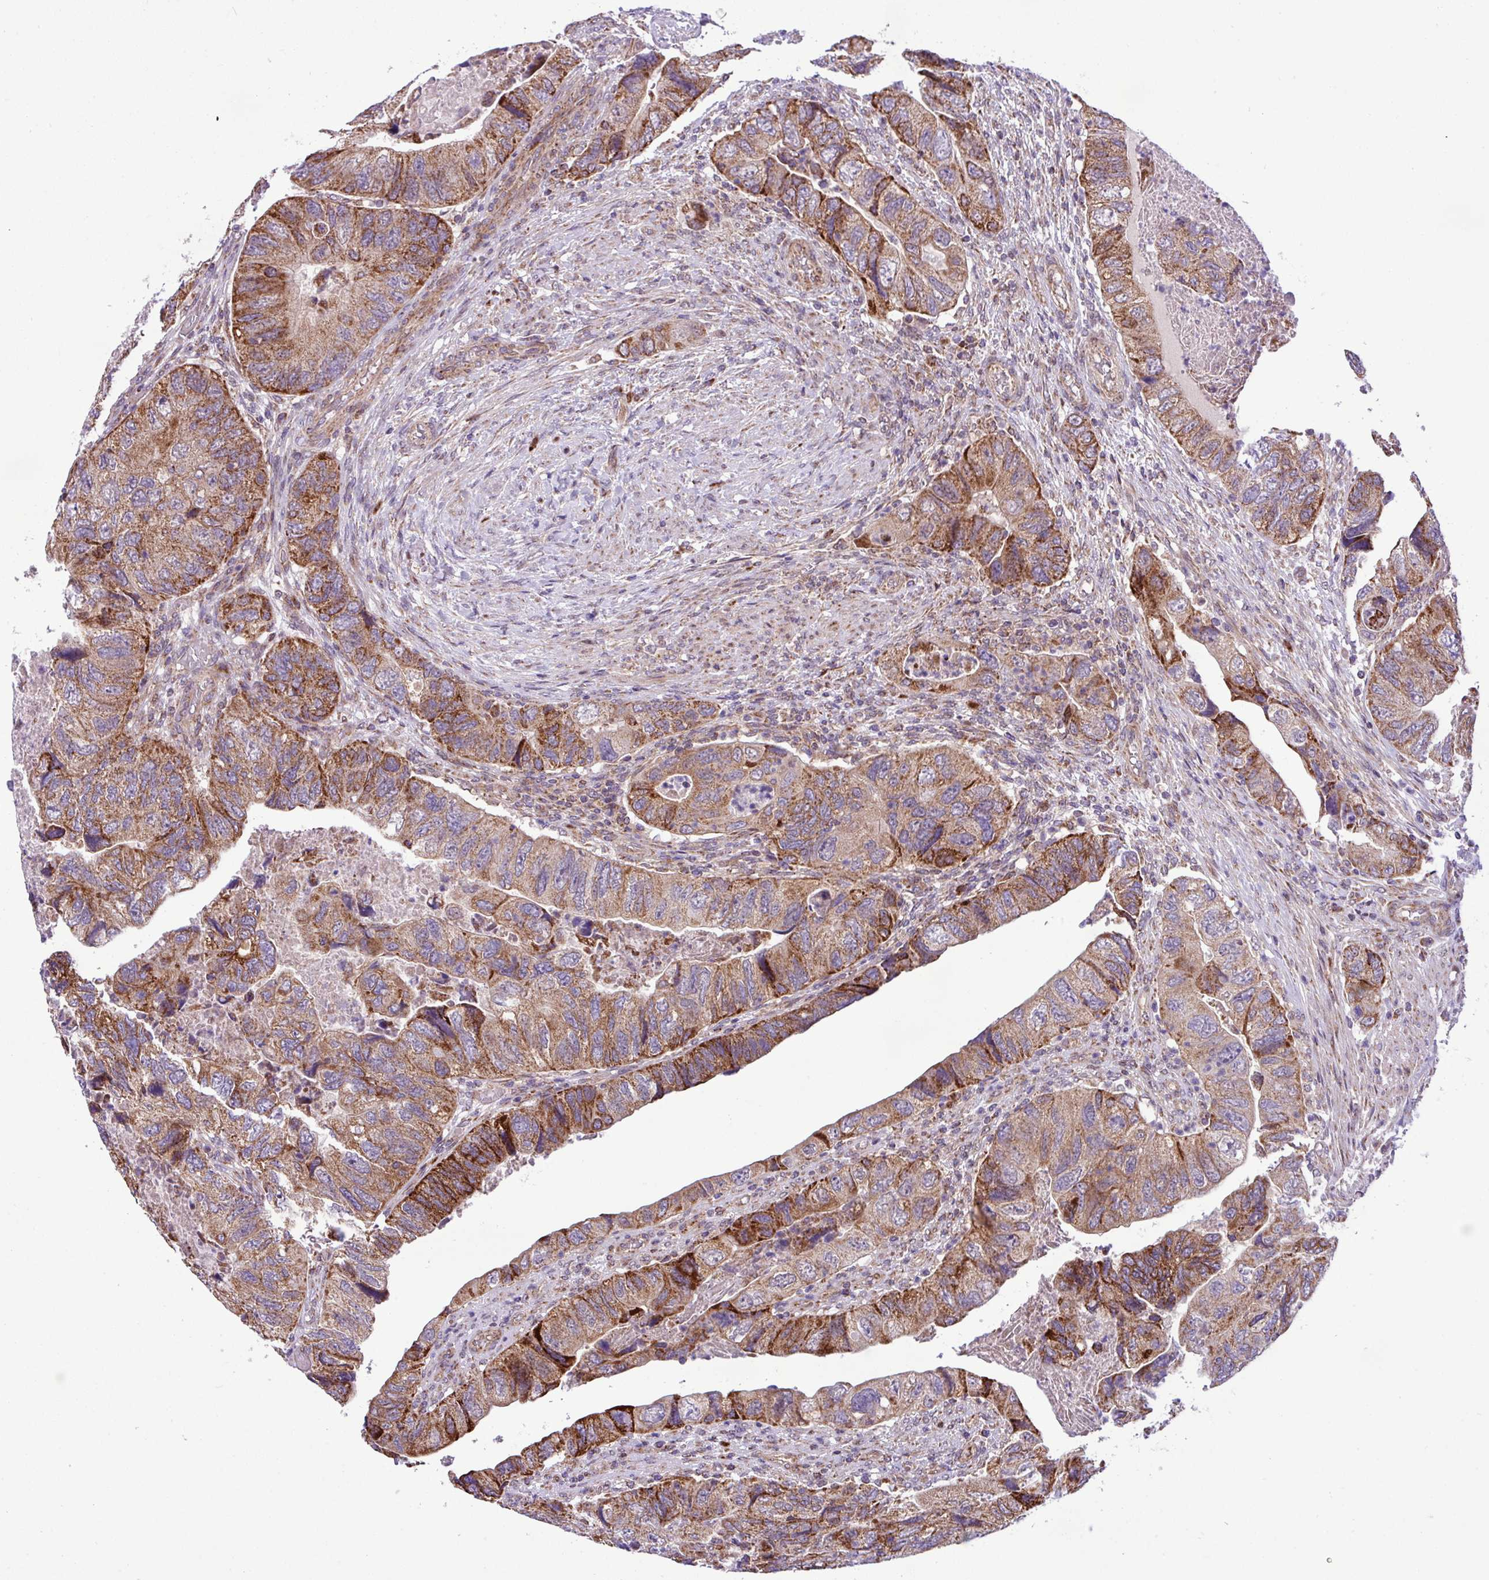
{"staining": {"intensity": "moderate", "quantity": ">75%", "location": "cytoplasmic/membranous"}, "tissue": "colorectal cancer", "cell_type": "Tumor cells", "image_type": "cancer", "snomed": [{"axis": "morphology", "description": "Adenocarcinoma, NOS"}, {"axis": "topography", "description": "Rectum"}], "caption": "High-magnification brightfield microscopy of colorectal cancer stained with DAB (brown) and counterstained with hematoxylin (blue). tumor cells exhibit moderate cytoplasmic/membranous staining is present in approximately>75% of cells. (DAB IHC, brown staining for protein, blue staining for nuclei).", "gene": "B3GNT9", "patient": {"sex": "male", "age": 63}}